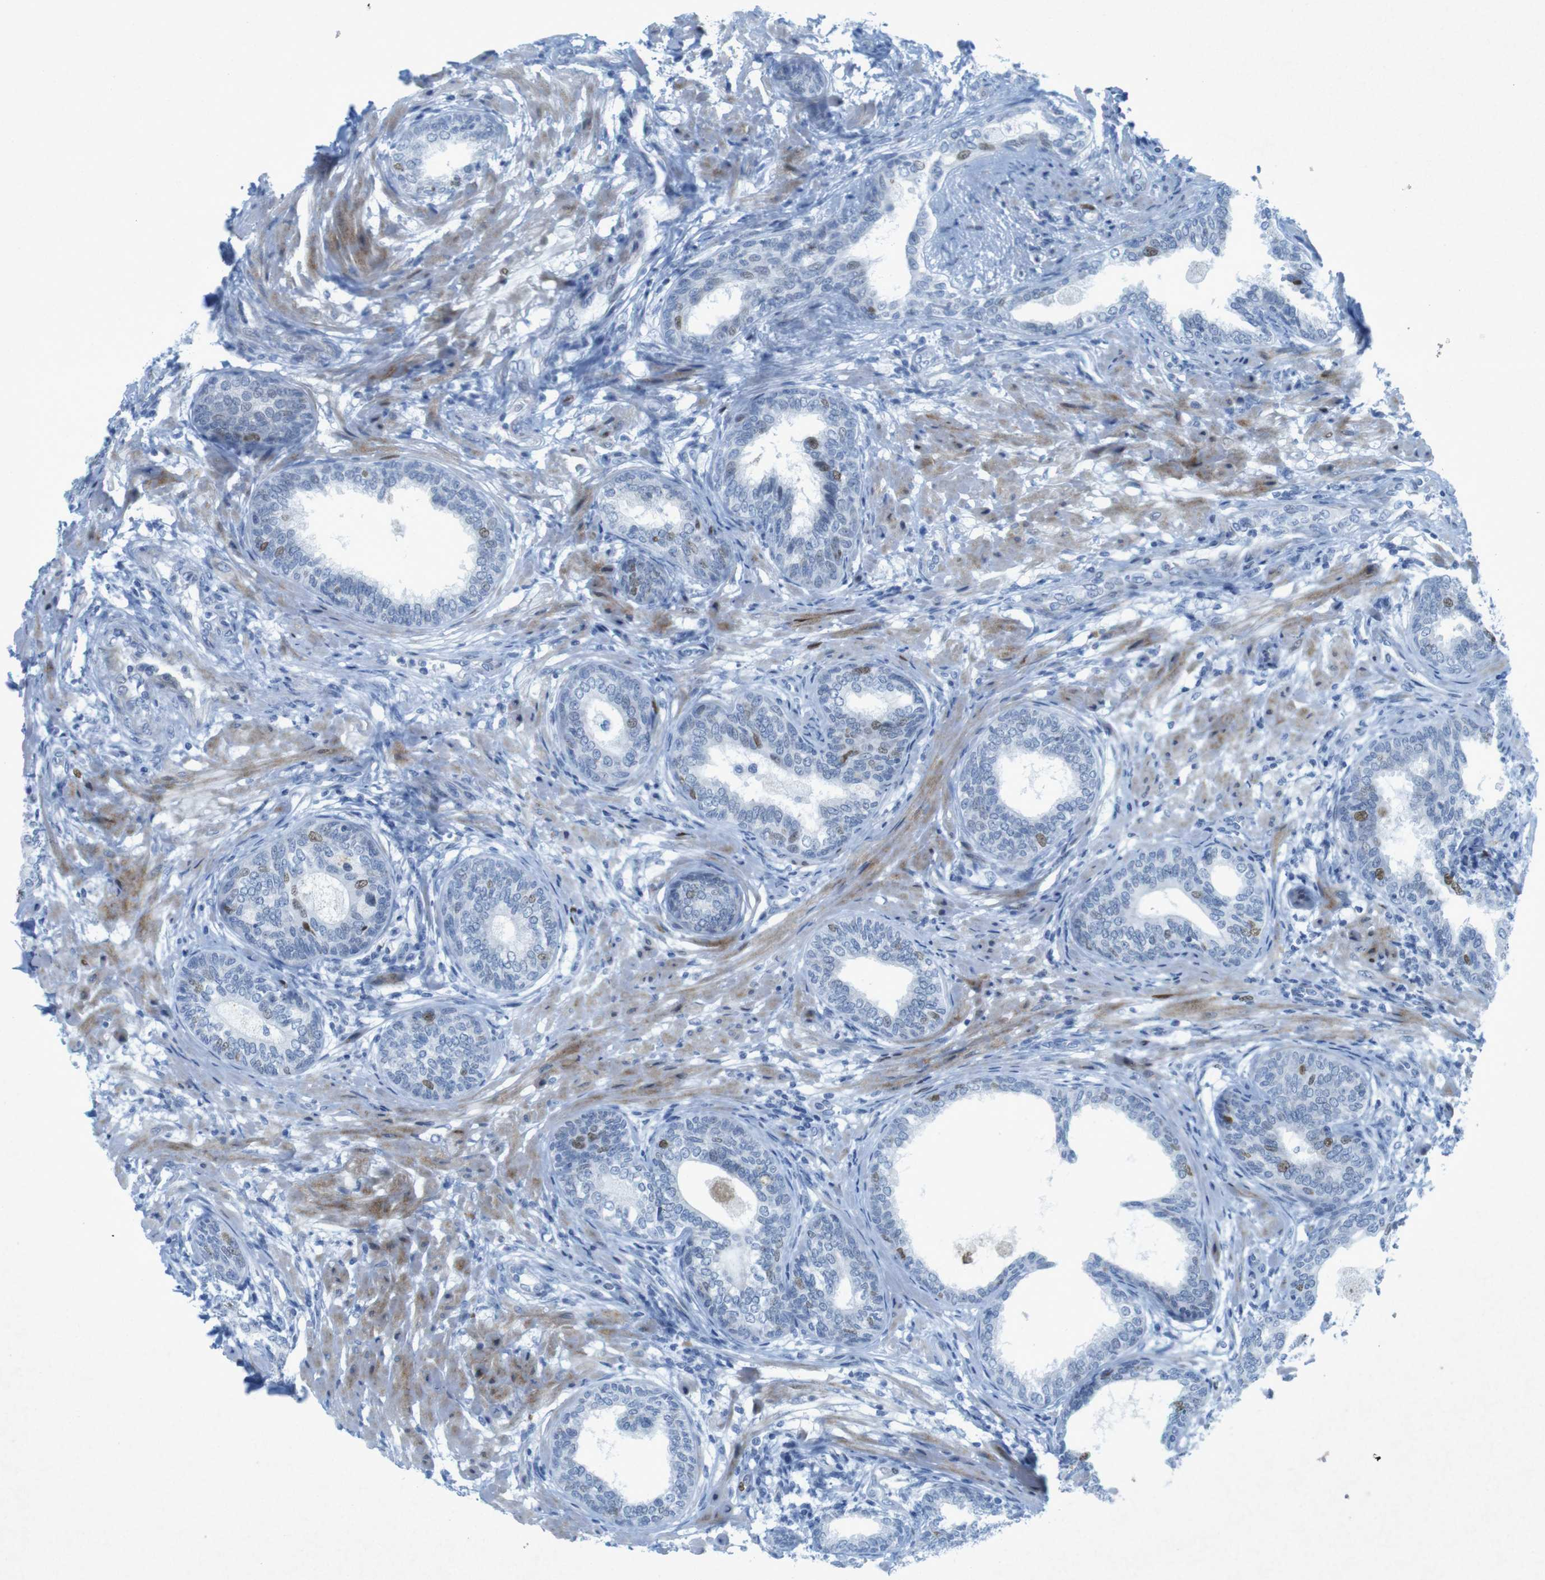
{"staining": {"intensity": "moderate", "quantity": "<25%", "location": "nuclear"}, "tissue": "prostate", "cell_type": "Glandular cells", "image_type": "normal", "snomed": [{"axis": "morphology", "description": "Normal tissue, NOS"}, {"axis": "topography", "description": "Prostate"}], "caption": "About <25% of glandular cells in normal human prostate demonstrate moderate nuclear protein expression as visualized by brown immunohistochemical staining.", "gene": "CHAF1A", "patient": {"sex": "male", "age": 76}}